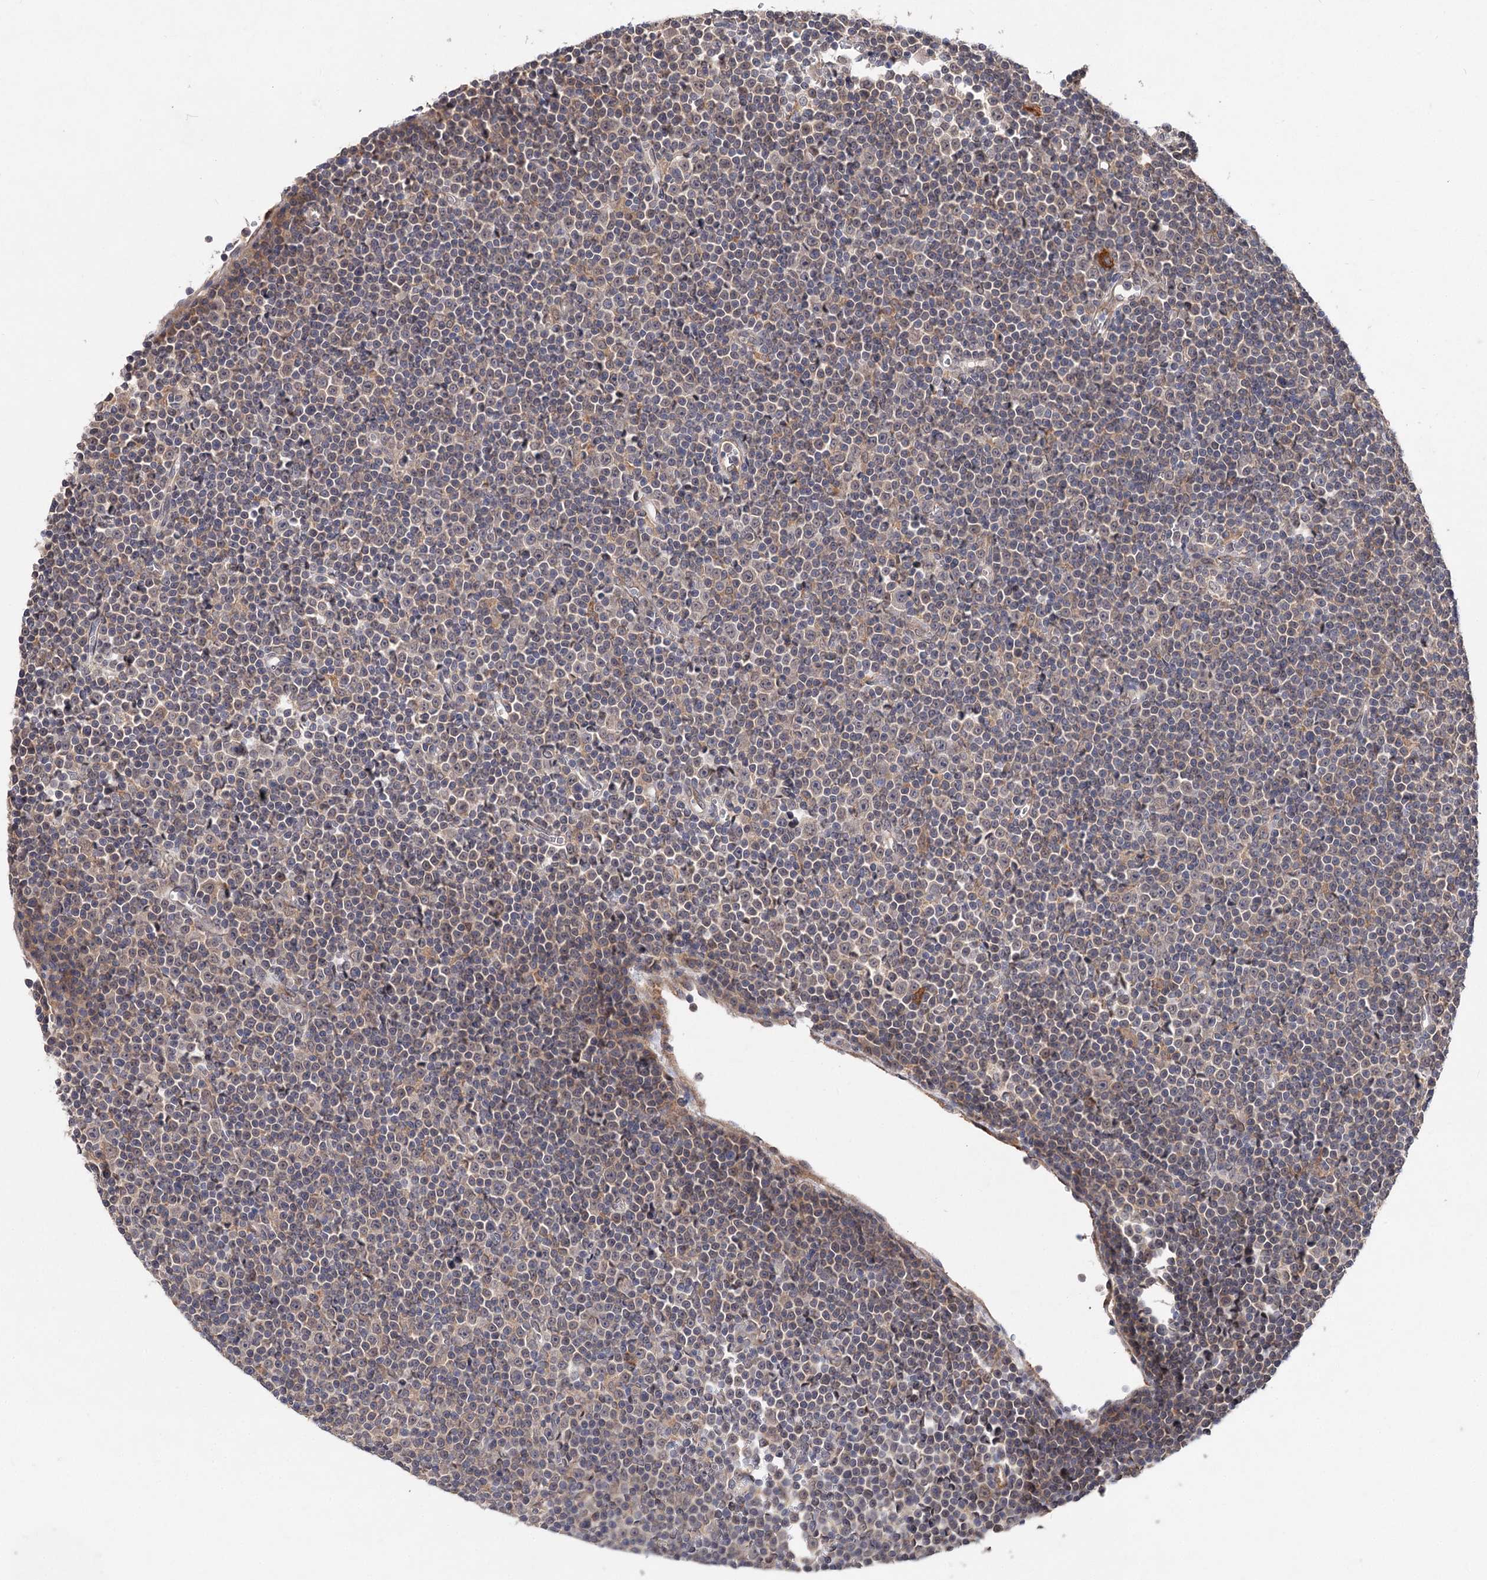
{"staining": {"intensity": "weak", "quantity": "25%-75%", "location": "cytoplasmic/membranous"}, "tissue": "lymphoma", "cell_type": "Tumor cells", "image_type": "cancer", "snomed": [{"axis": "morphology", "description": "Malignant lymphoma, non-Hodgkin's type, Low grade"}, {"axis": "topography", "description": "Lymph node"}], "caption": "Approximately 25%-75% of tumor cells in malignant lymphoma, non-Hodgkin's type (low-grade) reveal weak cytoplasmic/membranous protein staining as visualized by brown immunohistochemical staining.", "gene": "NUDCD2", "patient": {"sex": "female", "age": 67}}